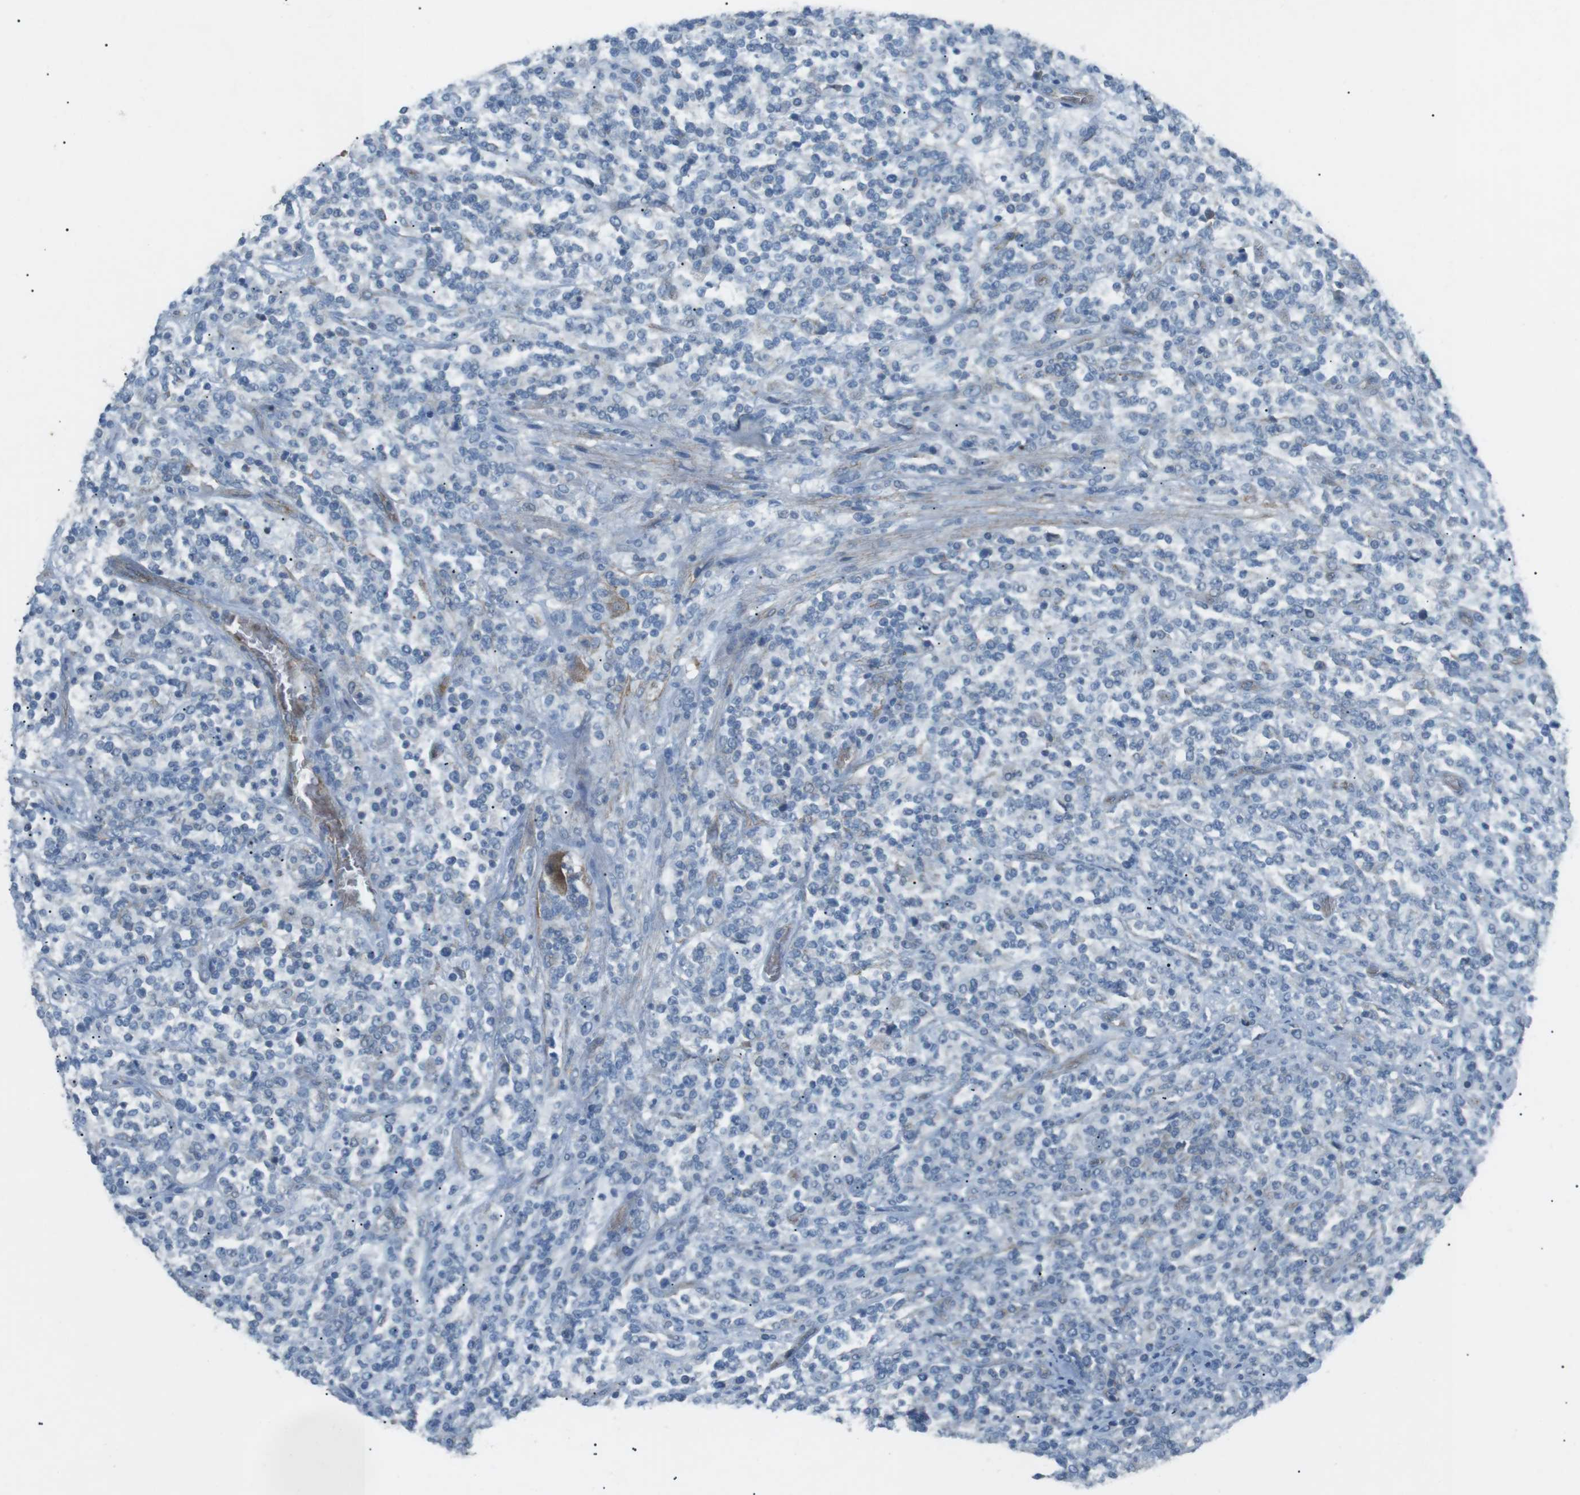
{"staining": {"intensity": "negative", "quantity": "none", "location": "none"}, "tissue": "lymphoma", "cell_type": "Tumor cells", "image_type": "cancer", "snomed": [{"axis": "morphology", "description": "Malignant lymphoma, non-Hodgkin's type, High grade"}, {"axis": "topography", "description": "Soft tissue"}], "caption": "Immunohistochemical staining of lymphoma reveals no significant staining in tumor cells. The staining is performed using DAB (3,3'-diaminobenzidine) brown chromogen with nuclei counter-stained in using hematoxylin.", "gene": "SPTA1", "patient": {"sex": "male", "age": 18}}